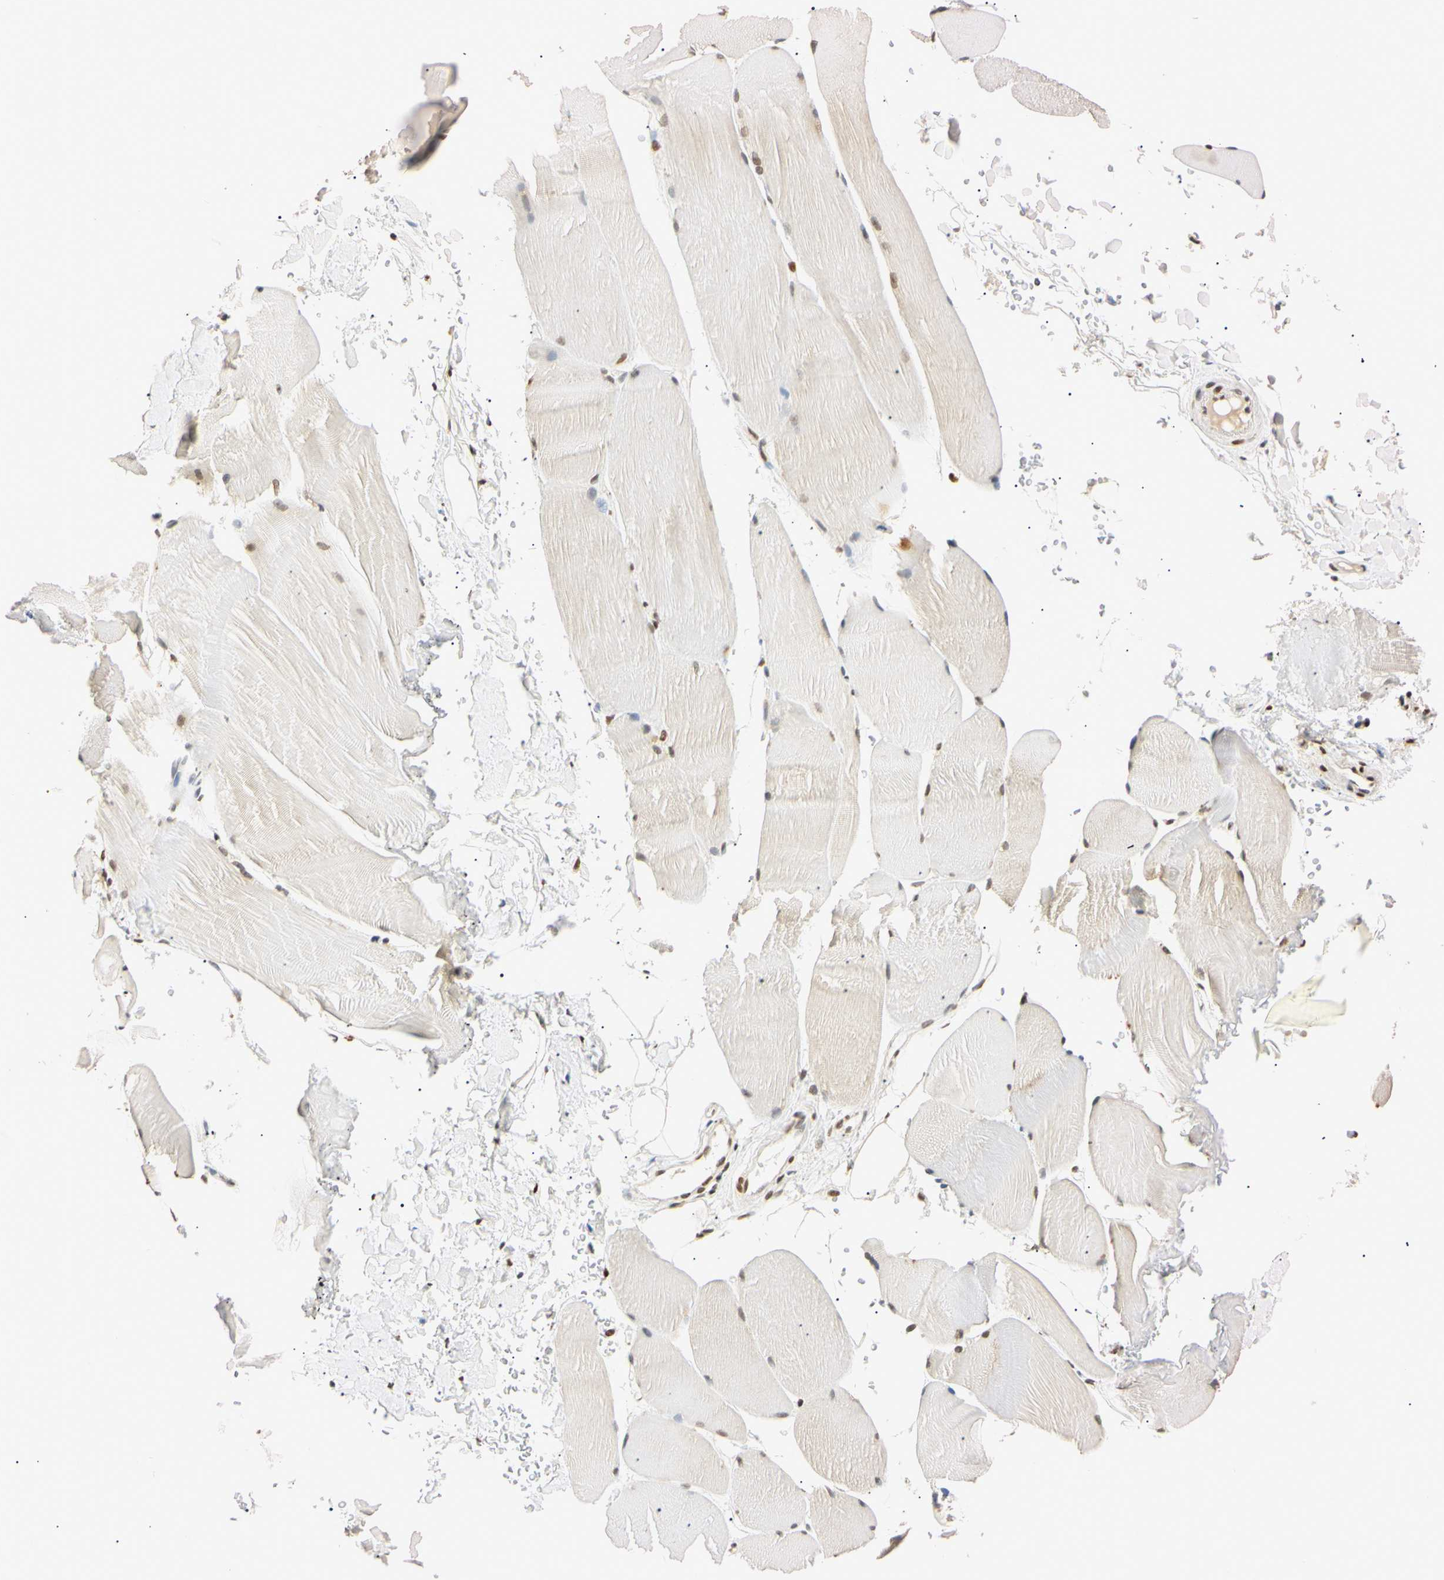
{"staining": {"intensity": "moderate", "quantity": "25%-75%", "location": "nuclear"}, "tissue": "skeletal muscle", "cell_type": "Myocytes", "image_type": "normal", "snomed": [{"axis": "morphology", "description": "Normal tissue, NOS"}, {"axis": "topography", "description": "Skin"}, {"axis": "topography", "description": "Skeletal muscle"}], "caption": "A histopathology image of skeletal muscle stained for a protein demonstrates moderate nuclear brown staining in myocytes. Immunohistochemistry stains the protein in brown and the nuclei are stained blue.", "gene": "SMARCA5", "patient": {"sex": "male", "age": 83}}